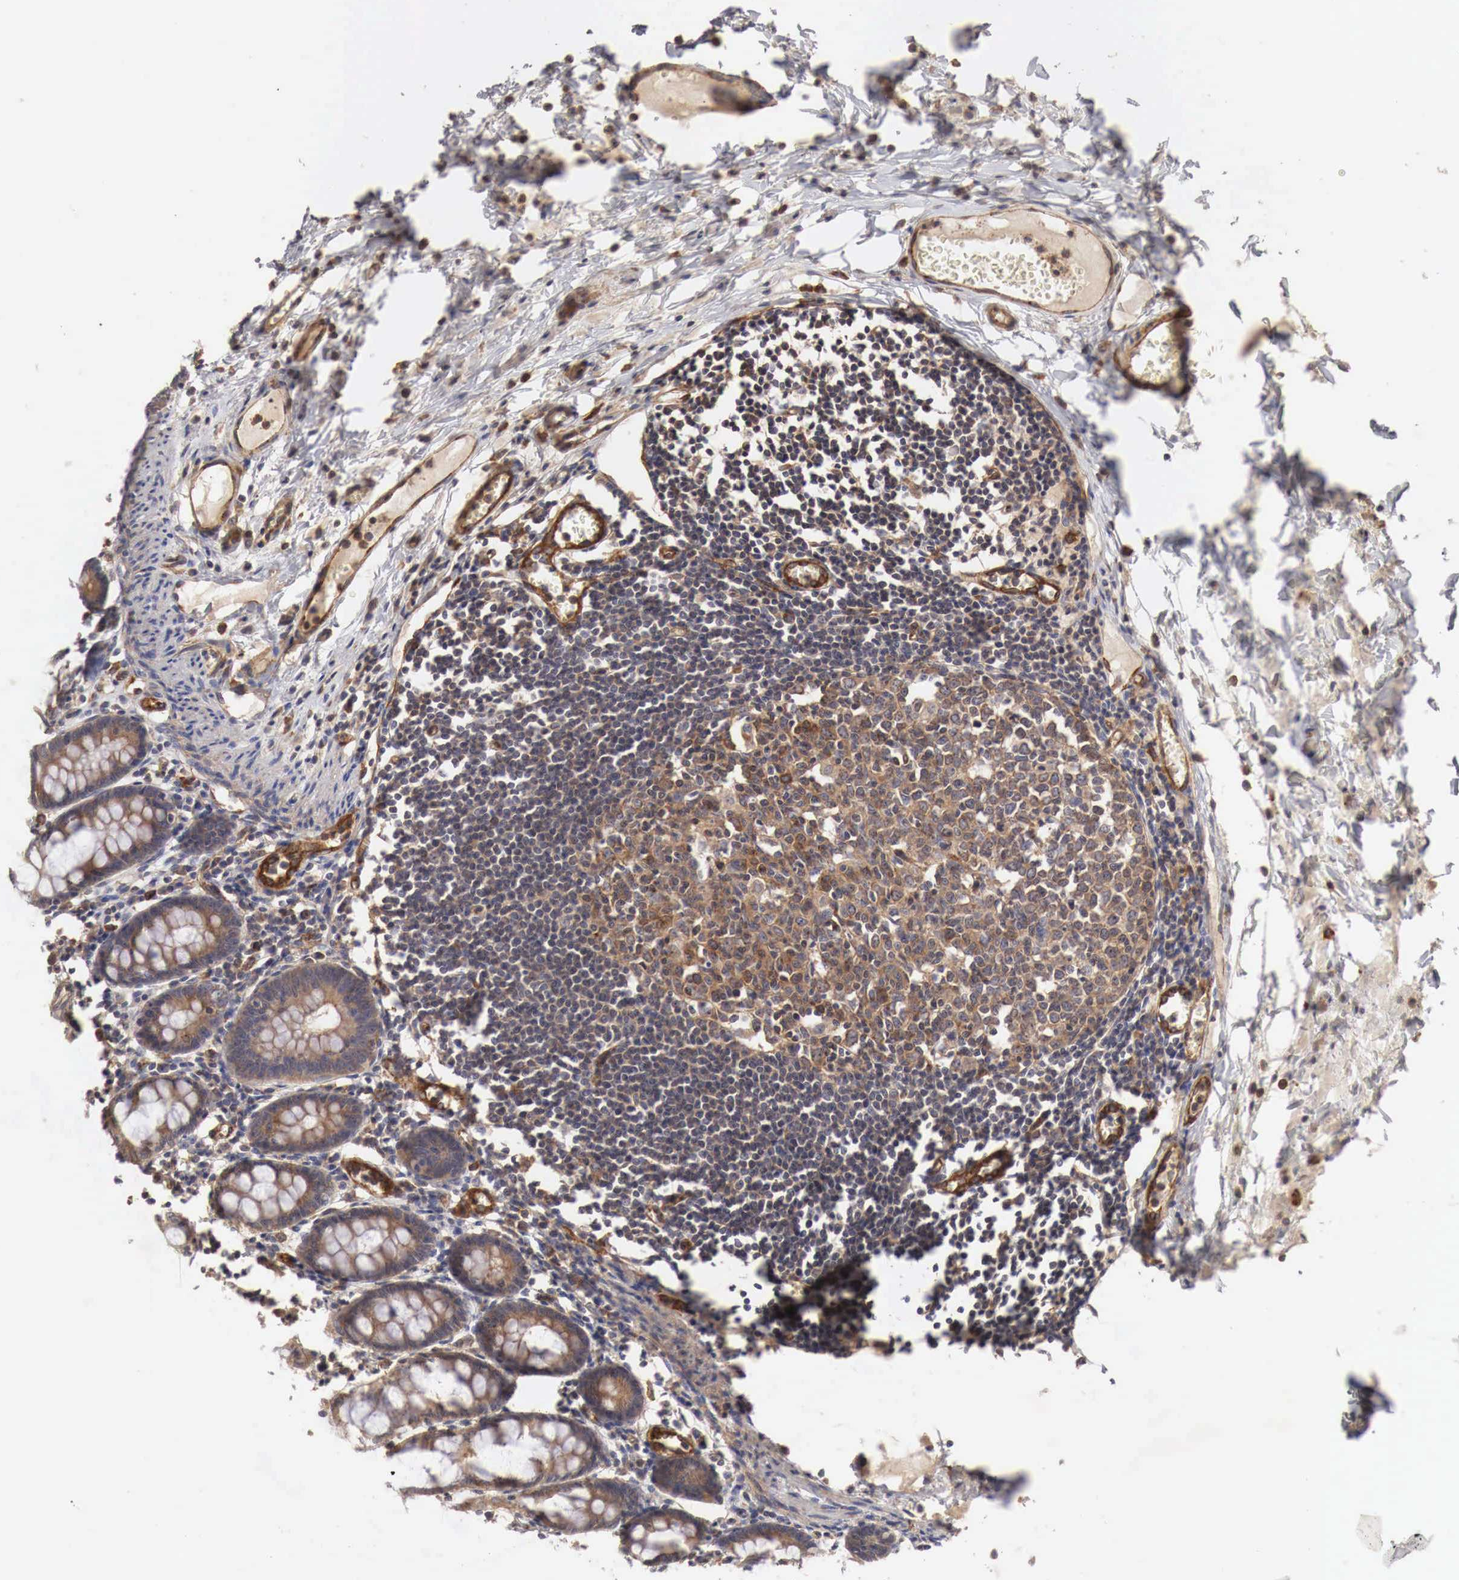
{"staining": {"intensity": "strong", "quantity": ">75%", "location": "cytoplasmic/membranous"}, "tissue": "colon", "cell_type": "Endothelial cells", "image_type": "normal", "snomed": [{"axis": "morphology", "description": "Normal tissue, NOS"}, {"axis": "topography", "description": "Colon"}], "caption": "Immunohistochemistry (DAB (3,3'-diaminobenzidine)) staining of normal colon reveals strong cytoplasmic/membranous protein expression in approximately >75% of endothelial cells.", "gene": "ARMCX4", "patient": {"sex": "male", "age": 1}}